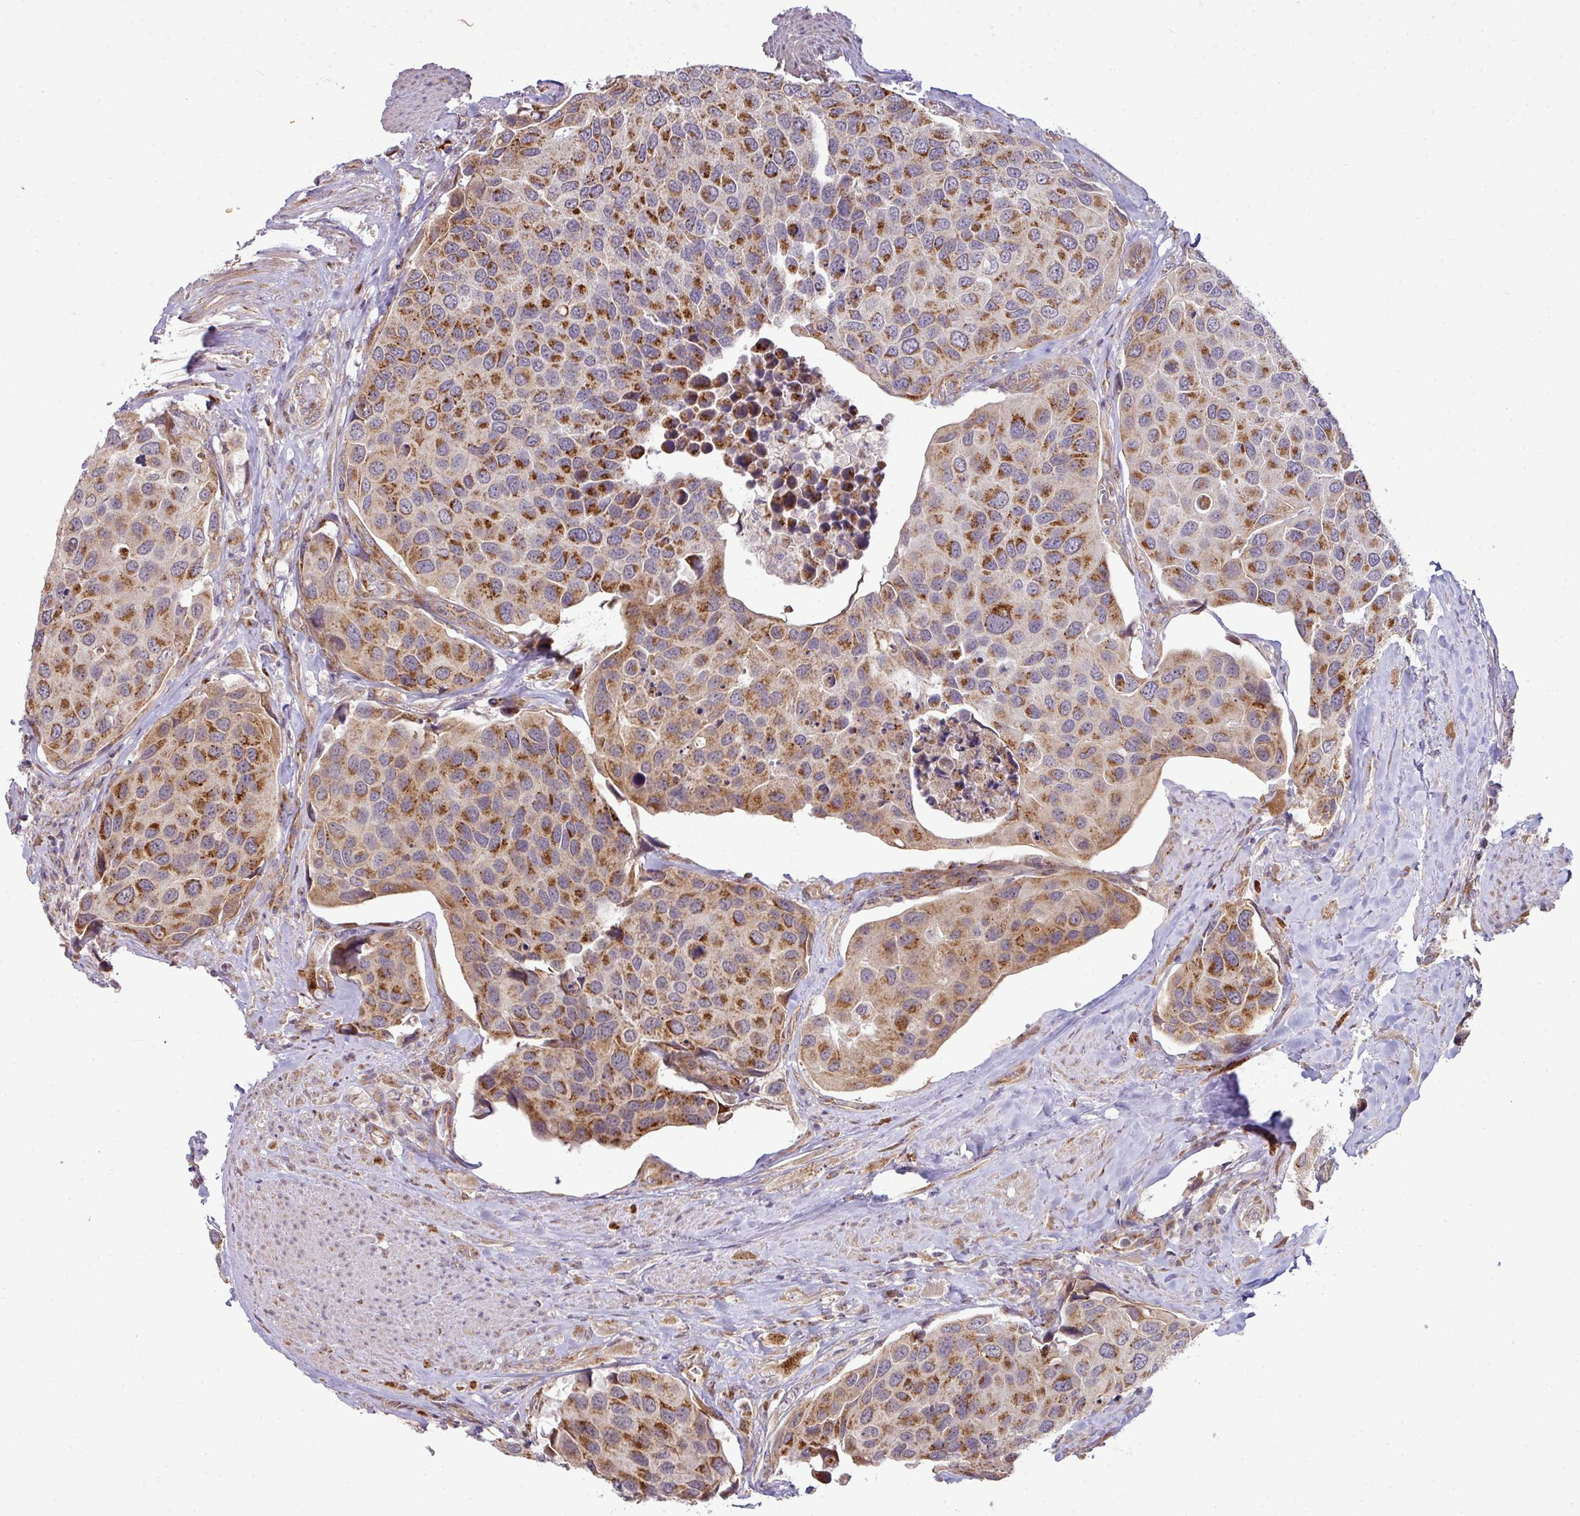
{"staining": {"intensity": "strong", "quantity": ">75%", "location": "cytoplasmic/membranous"}, "tissue": "urothelial cancer", "cell_type": "Tumor cells", "image_type": "cancer", "snomed": [{"axis": "morphology", "description": "Urothelial carcinoma, High grade"}, {"axis": "topography", "description": "Urinary bladder"}], "caption": "IHC histopathology image of human high-grade urothelial carcinoma stained for a protein (brown), which shows high levels of strong cytoplasmic/membranous positivity in approximately >75% of tumor cells.", "gene": "TIMMDC1", "patient": {"sex": "male", "age": 74}}